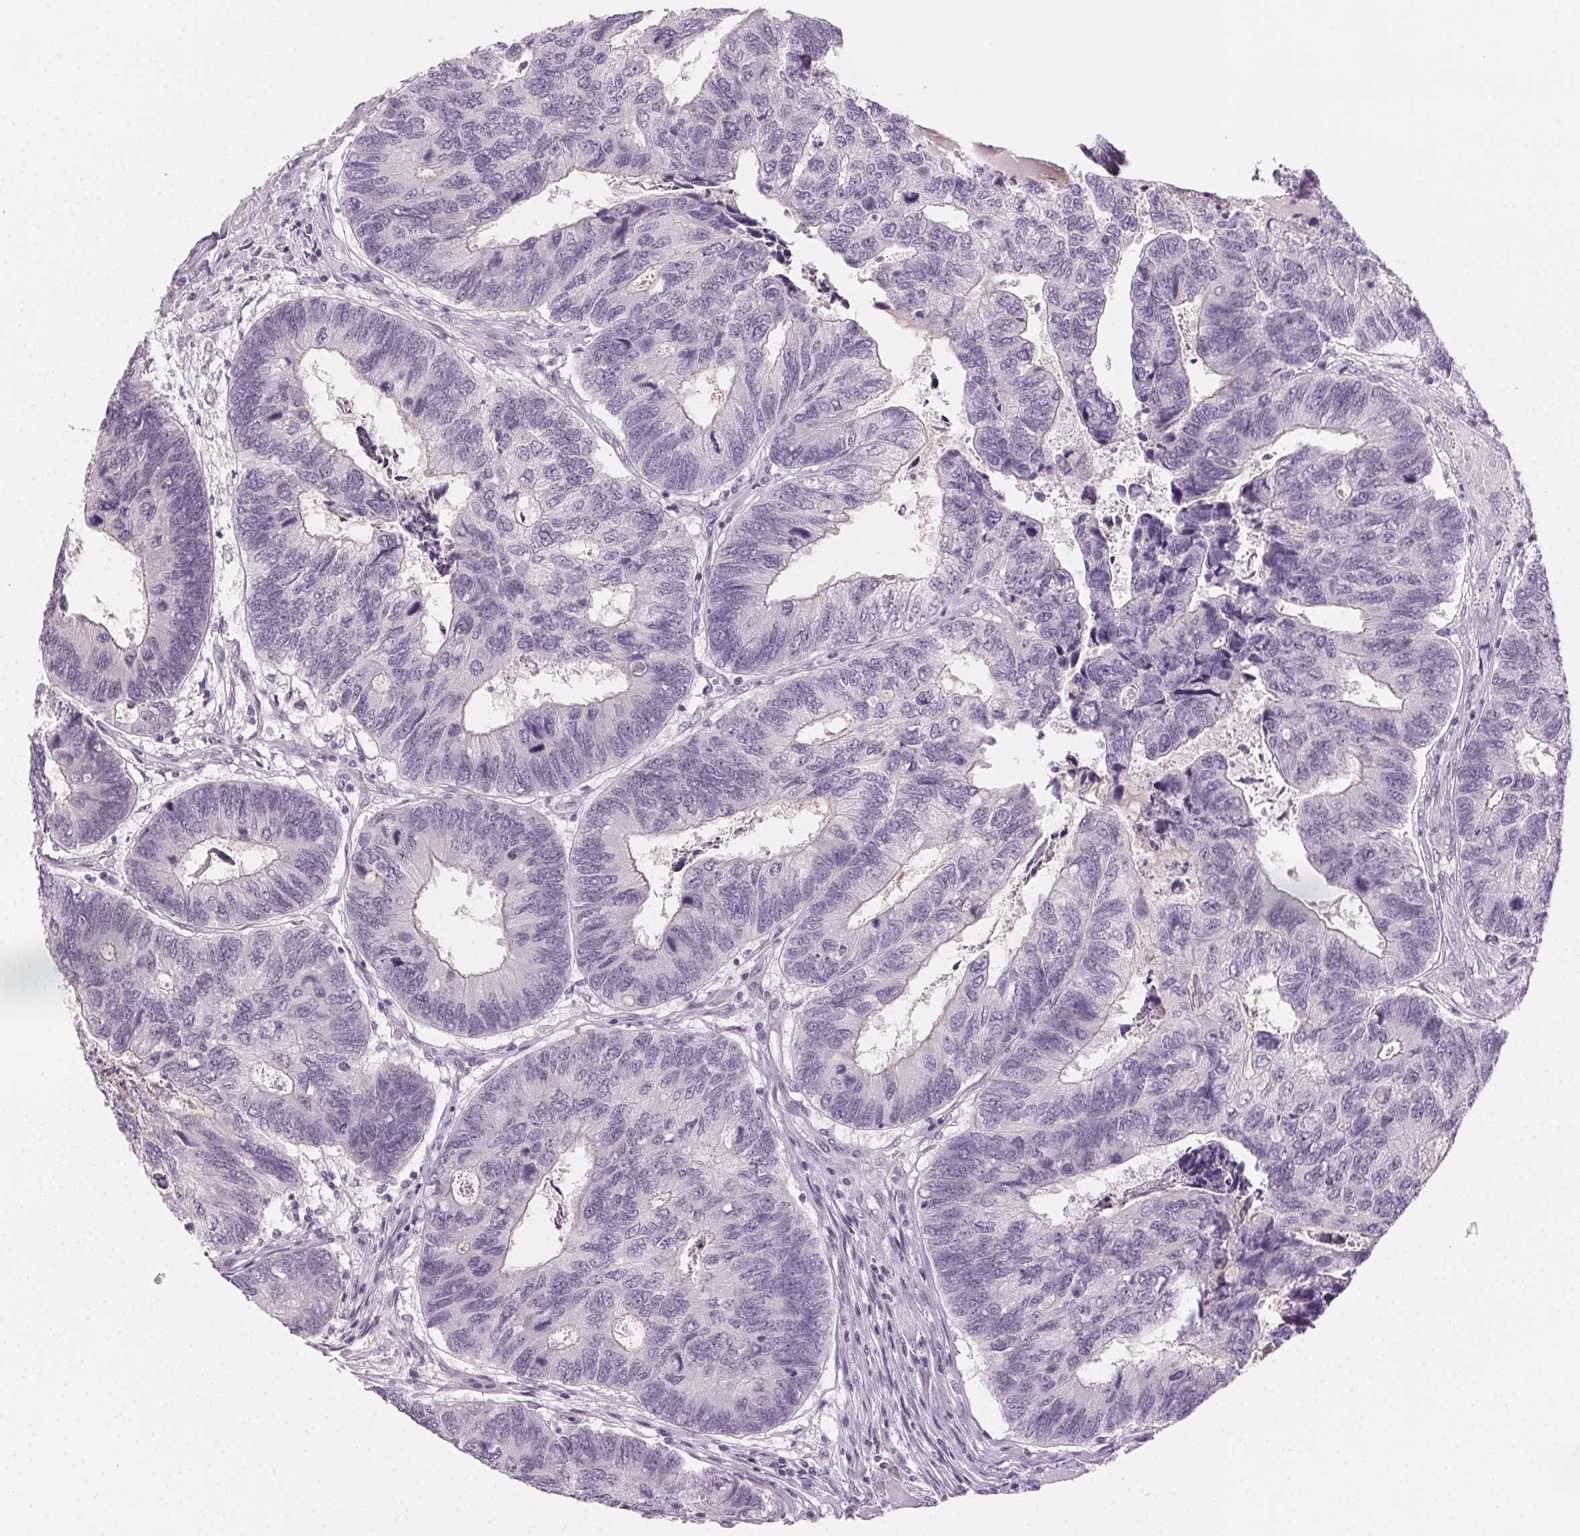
{"staining": {"intensity": "negative", "quantity": "none", "location": "none"}, "tissue": "colorectal cancer", "cell_type": "Tumor cells", "image_type": "cancer", "snomed": [{"axis": "morphology", "description": "Adenocarcinoma, NOS"}, {"axis": "topography", "description": "Colon"}], "caption": "An IHC micrograph of adenocarcinoma (colorectal) is shown. There is no staining in tumor cells of adenocarcinoma (colorectal). The staining is performed using DAB (3,3'-diaminobenzidine) brown chromogen with nuclei counter-stained in using hematoxylin.", "gene": "HSF5", "patient": {"sex": "female", "age": 67}}